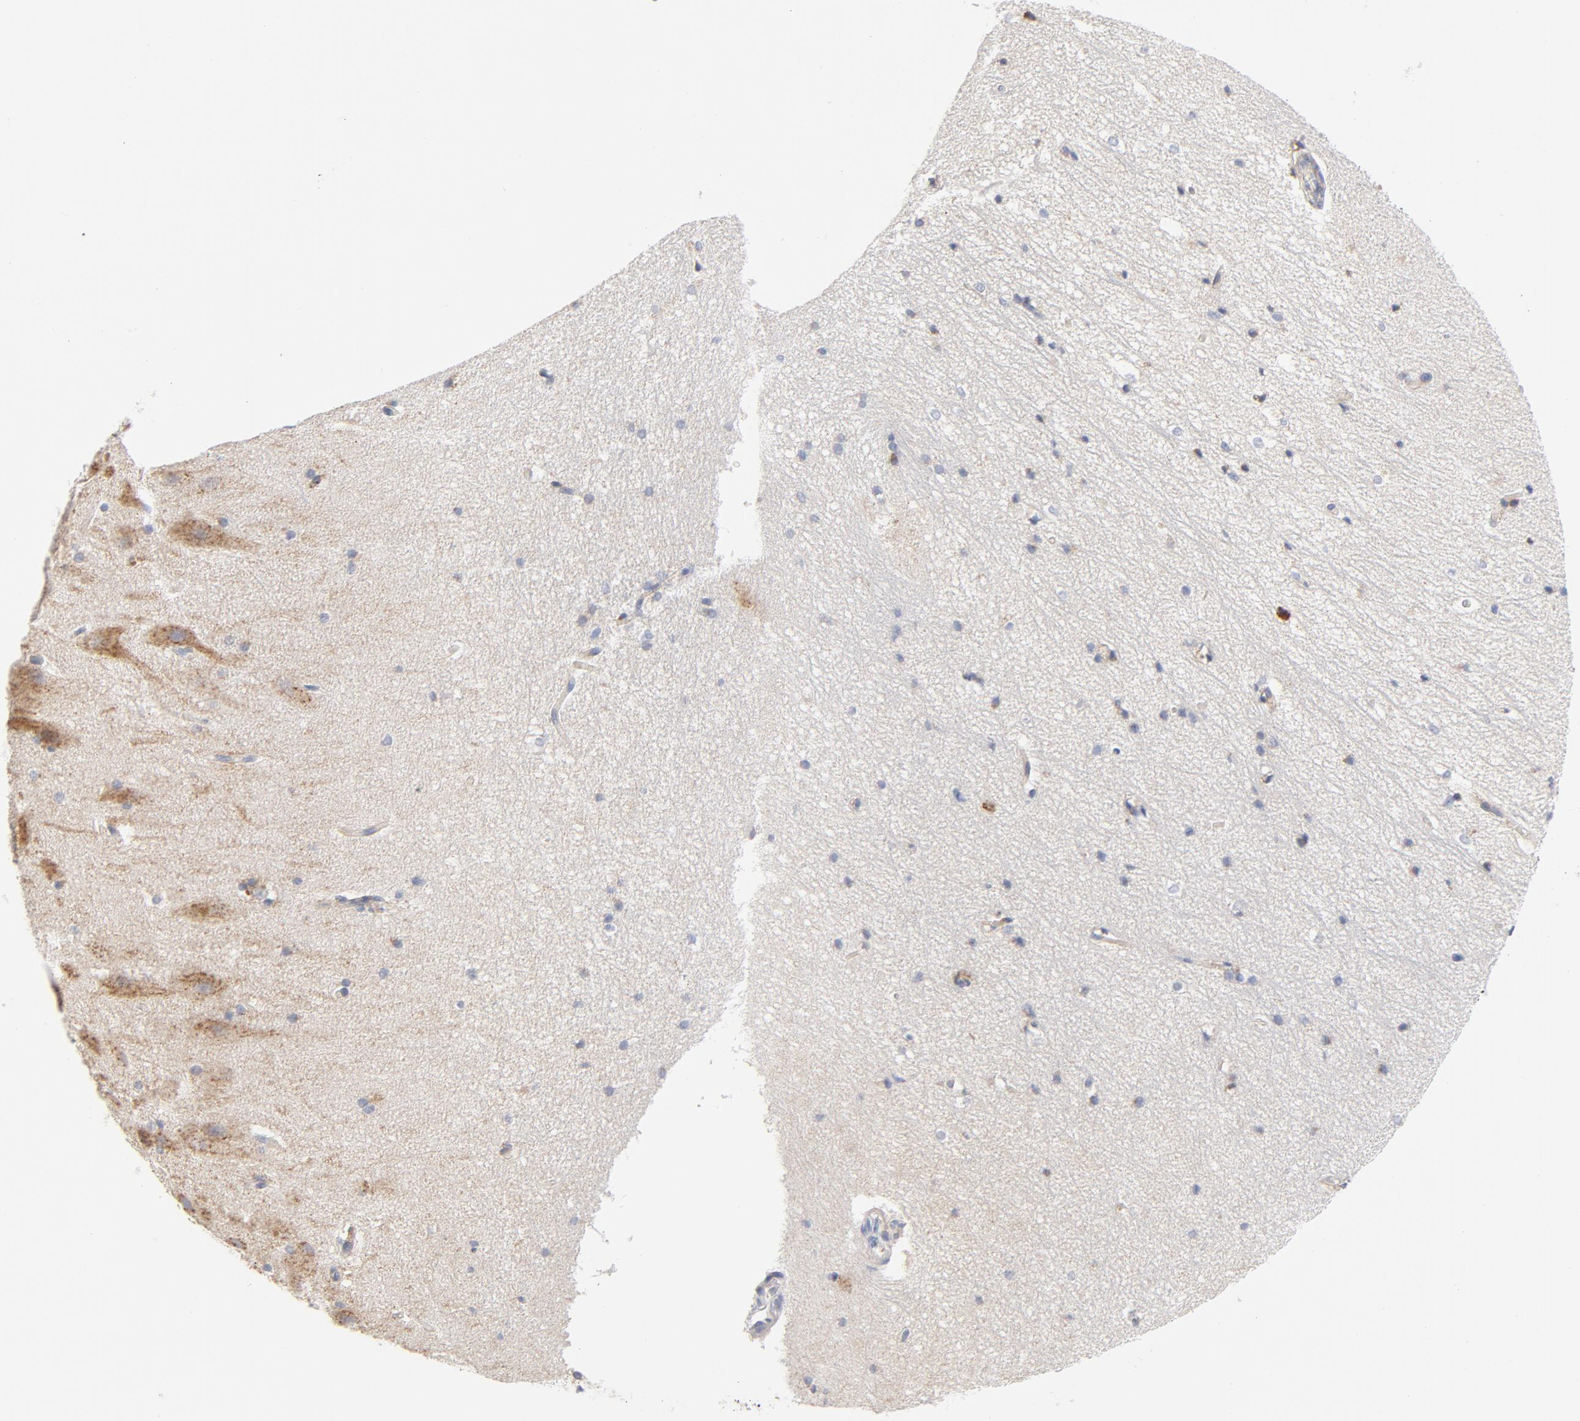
{"staining": {"intensity": "negative", "quantity": "none", "location": "none"}, "tissue": "hippocampus", "cell_type": "Glial cells", "image_type": "normal", "snomed": [{"axis": "morphology", "description": "Normal tissue, NOS"}, {"axis": "topography", "description": "Hippocampus"}], "caption": "An IHC photomicrograph of normal hippocampus is shown. There is no staining in glial cells of hippocampus.", "gene": "RAPGEF3", "patient": {"sex": "female", "age": 19}}